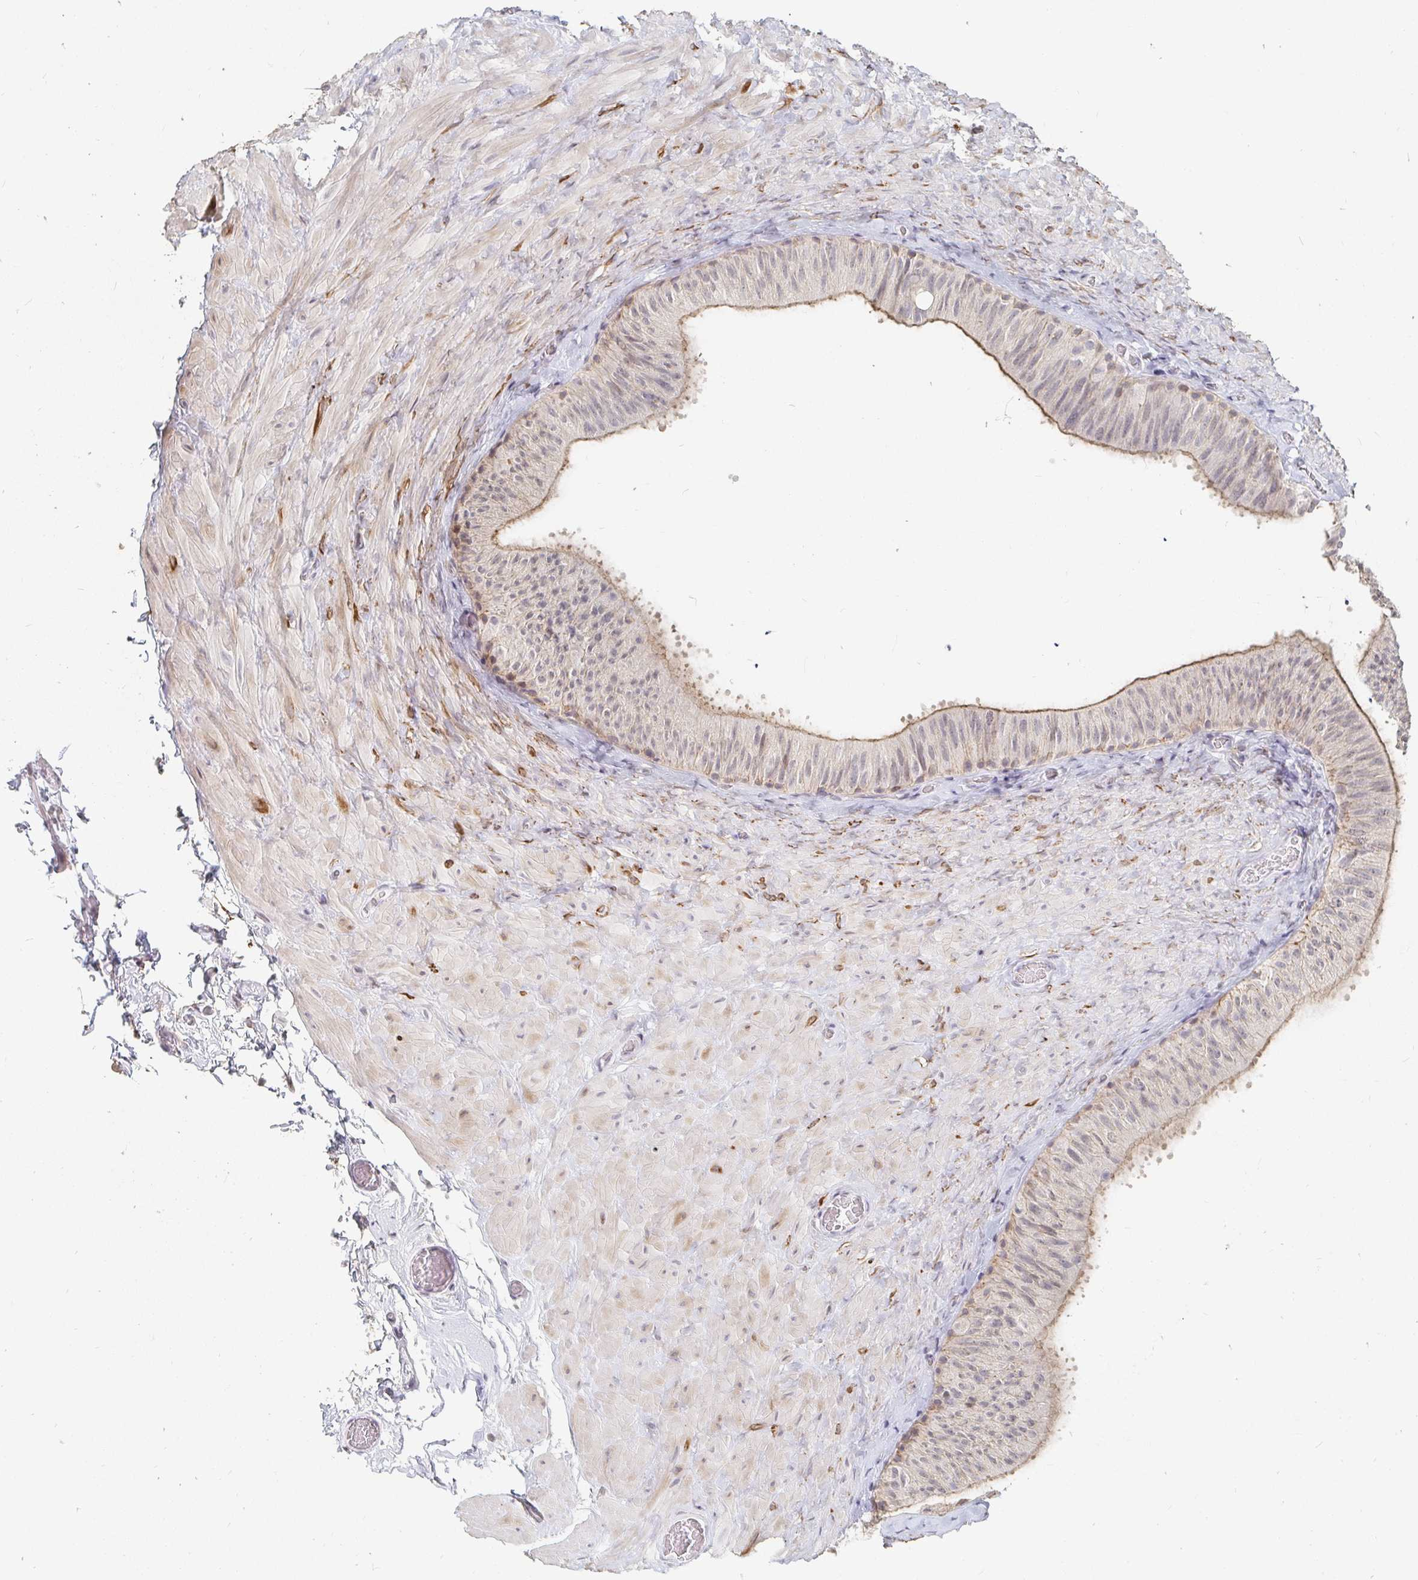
{"staining": {"intensity": "moderate", "quantity": "25%-75%", "location": "cytoplasmic/membranous"}, "tissue": "epididymis", "cell_type": "Glandular cells", "image_type": "normal", "snomed": [{"axis": "morphology", "description": "Normal tissue, NOS"}, {"axis": "topography", "description": "Epididymis, spermatic cord, NOS"}, {"axis": "topography", "description": "Epididymis"}], "caption": "Brown immunohistochemical staining in benign human epididymis demonstrates moderate cytoplasmic/membranous staining in approximately 25%-75% of glandular cells.", "gene": "NME9", "patient": {"sex": "male", "age": 31}}